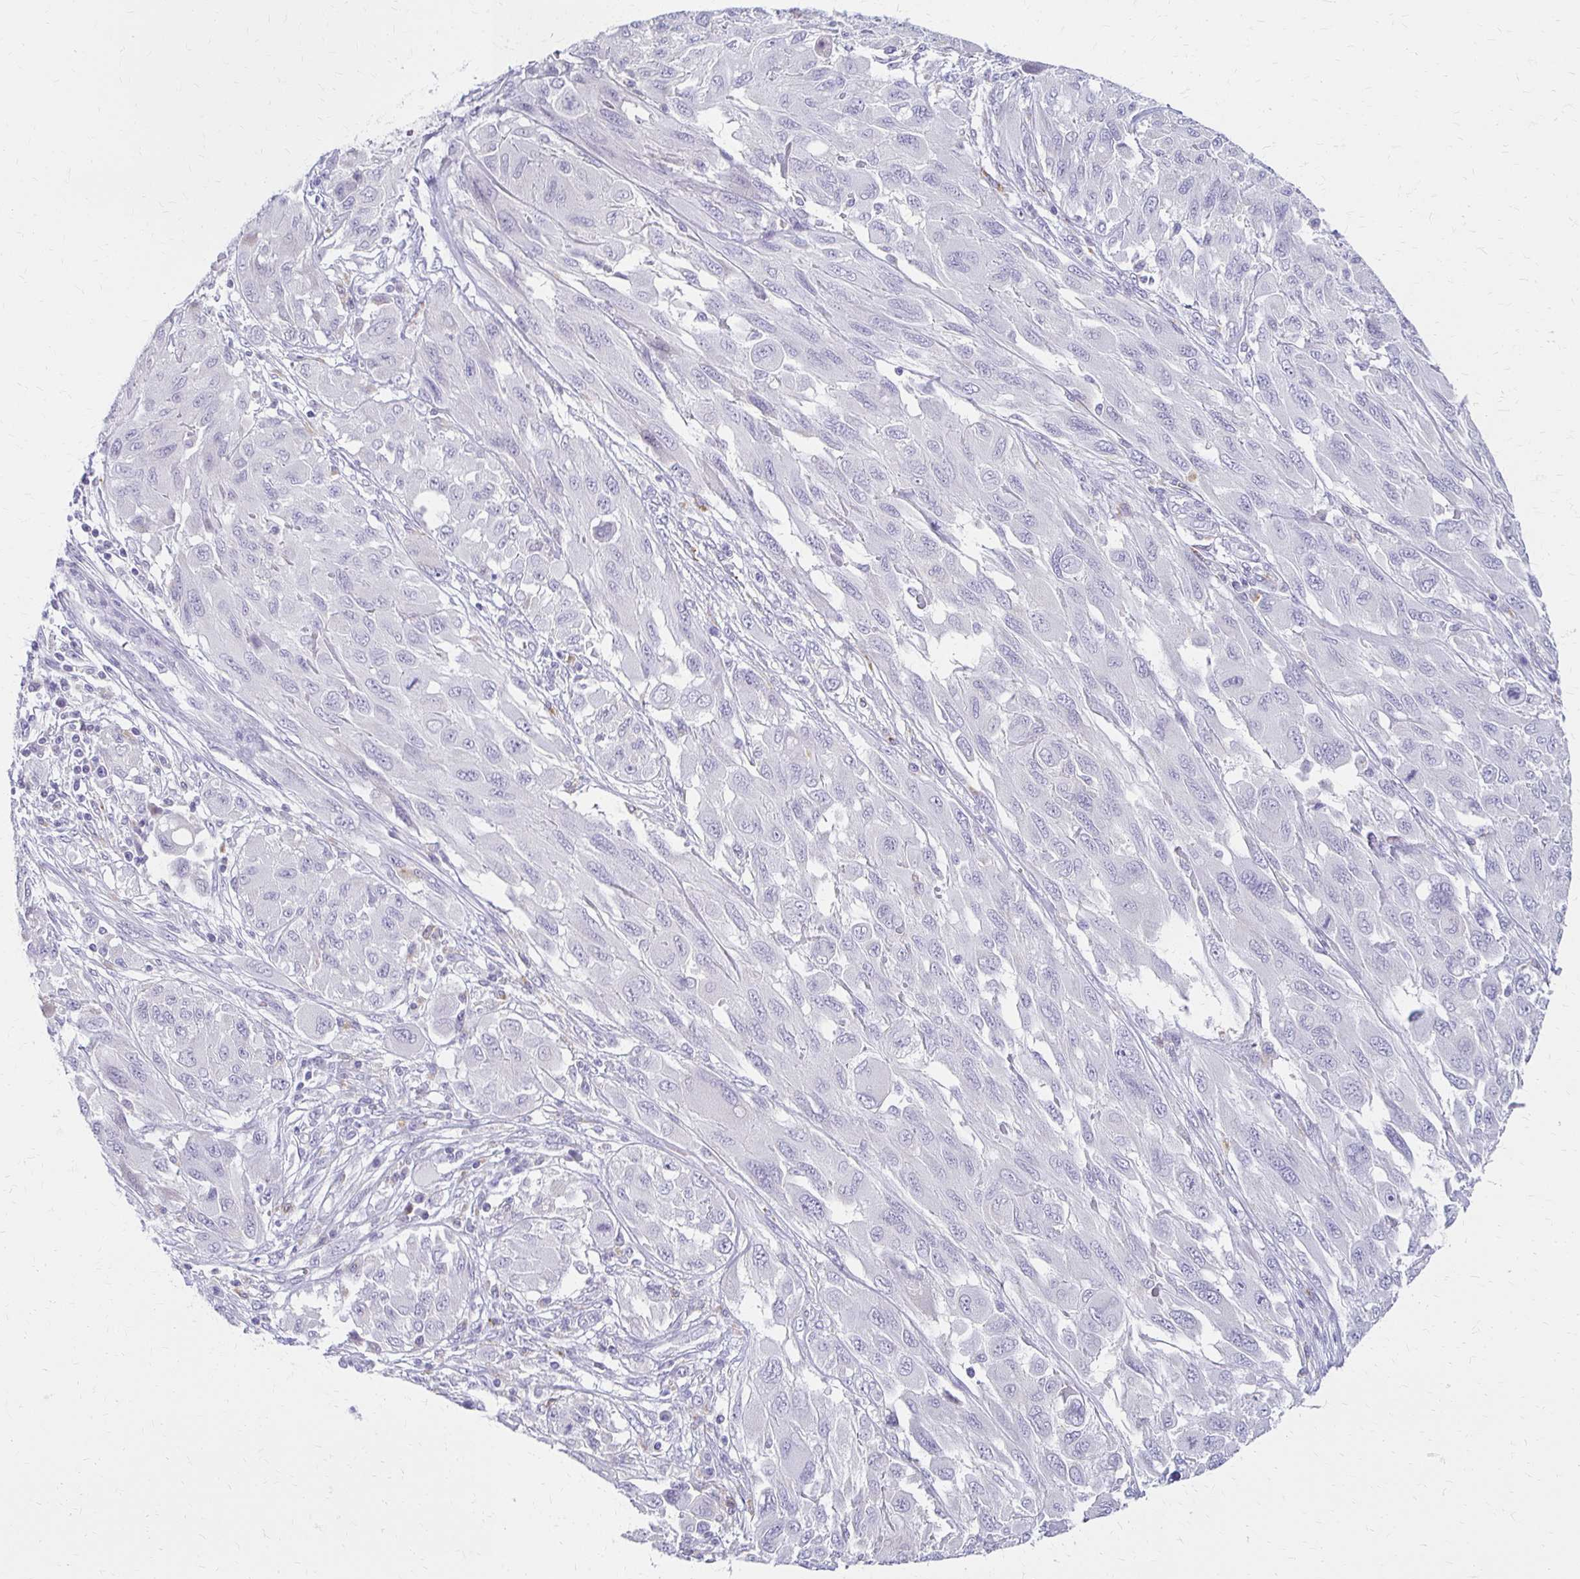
{"staining": {"intensity": "negative", "quantity": "none", "location": "none"}, "tissue": "melanoma", "cell_type": "Tumor cells", "image_type": "cancer", "snomed": [{"axis": "morphology", "description": "Malignant melanoma, NOS"}, {"axis": "topography", "description": "Skin"}], "caption": "A photomicrograph of malignant melanoma stained for a protein reveals no brown staining in tumor cells.", "gene": "IVL", "patient": {"sex": "female", "age": 91}}